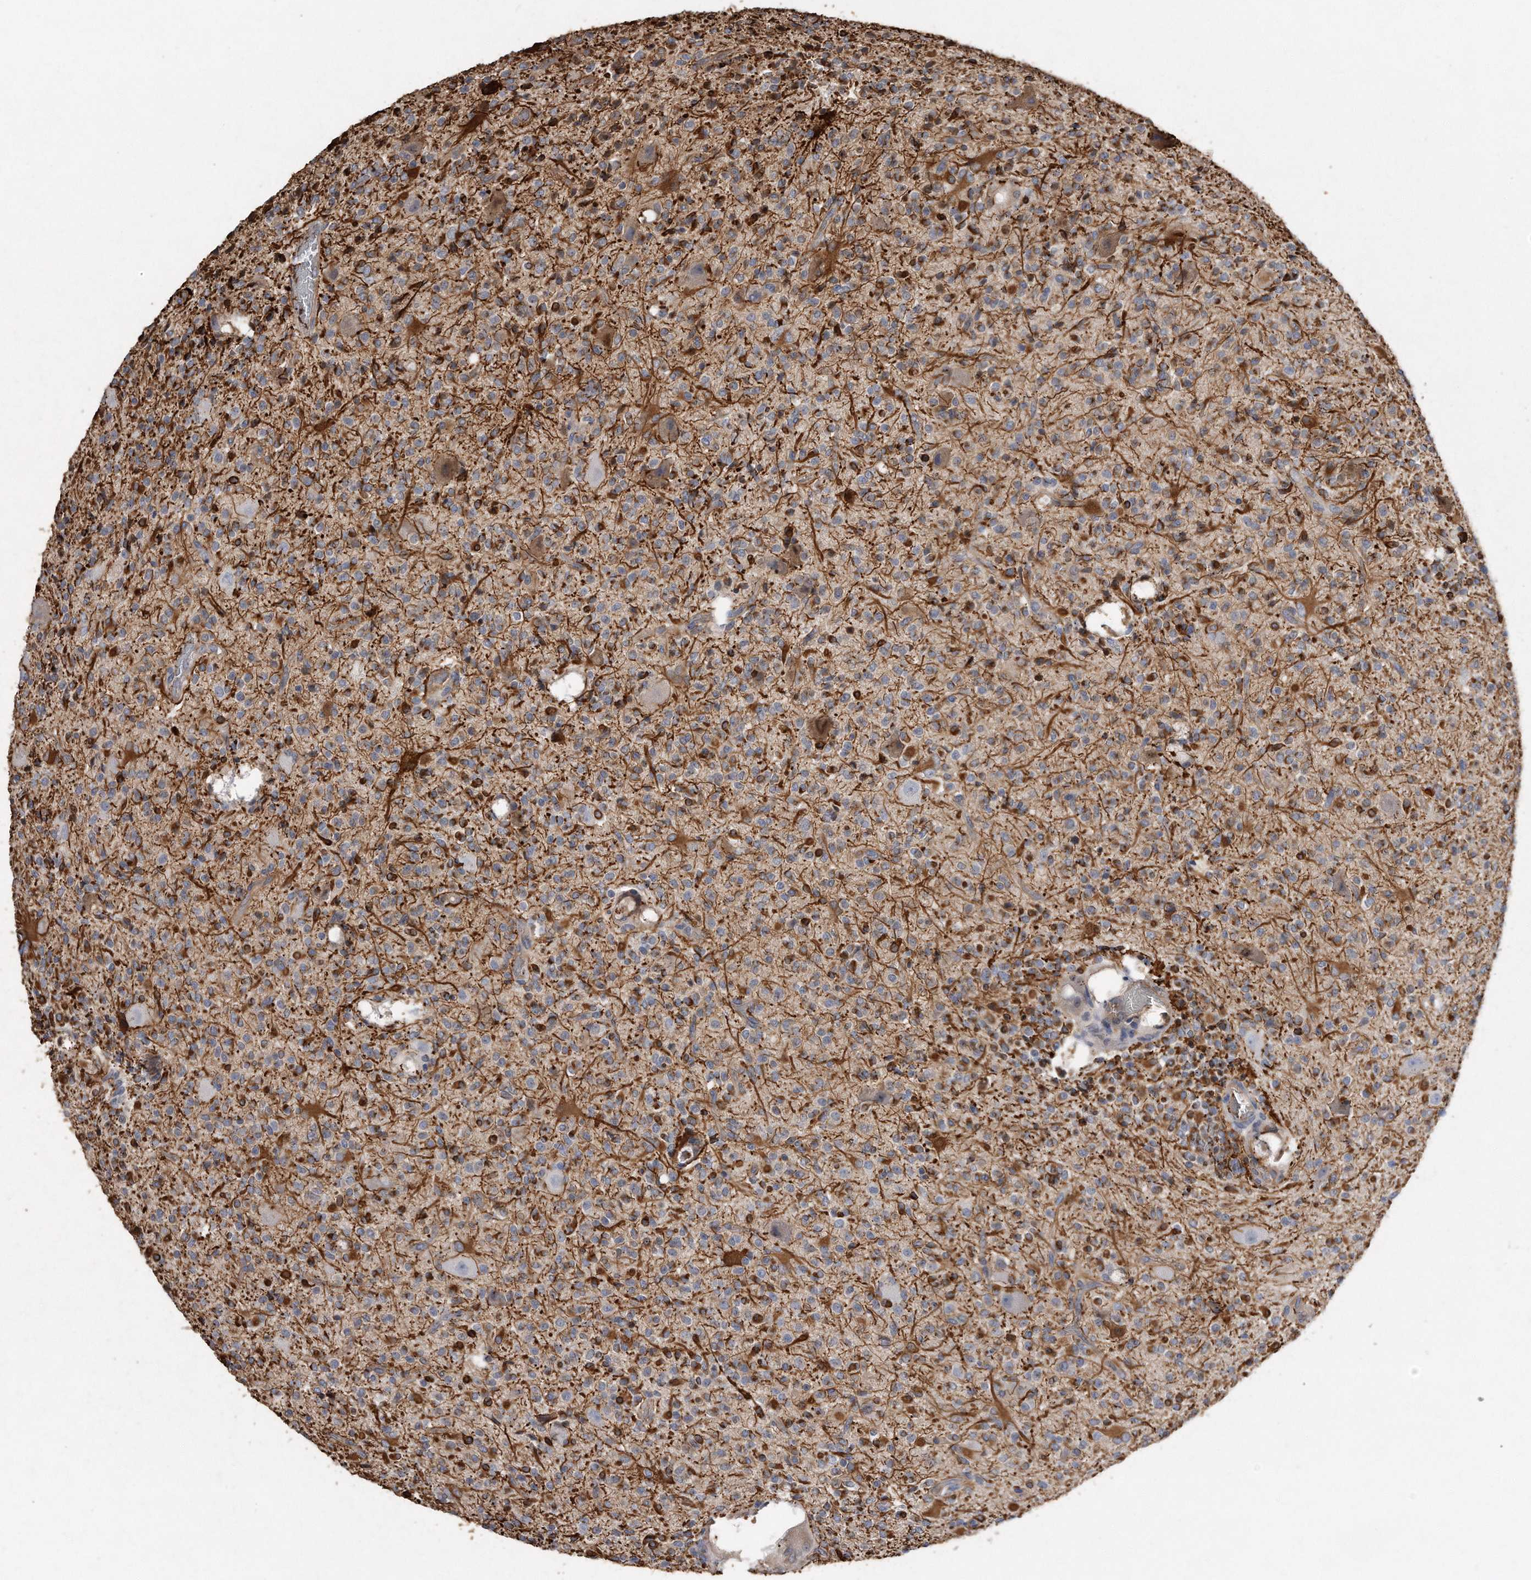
{"staining": {"intensity": "weak", "quantity": "<25%", "location": "cytoplasmic/membranous"}, "tissue": "glioma", "cell_type": "Tumor cells", "image_type": "cancer", "snomed": [{"axis": "morphology", "description": "Glioma, malignant, High grade"}, {"axis": "topography", "description": "Brain"}], "caption": "The micrograph demonstrates no significant expression in tumor cells of malignant glioma (high-grade).", "gene": "GPC1", "patient": {"sex": "male", "age": 34}}